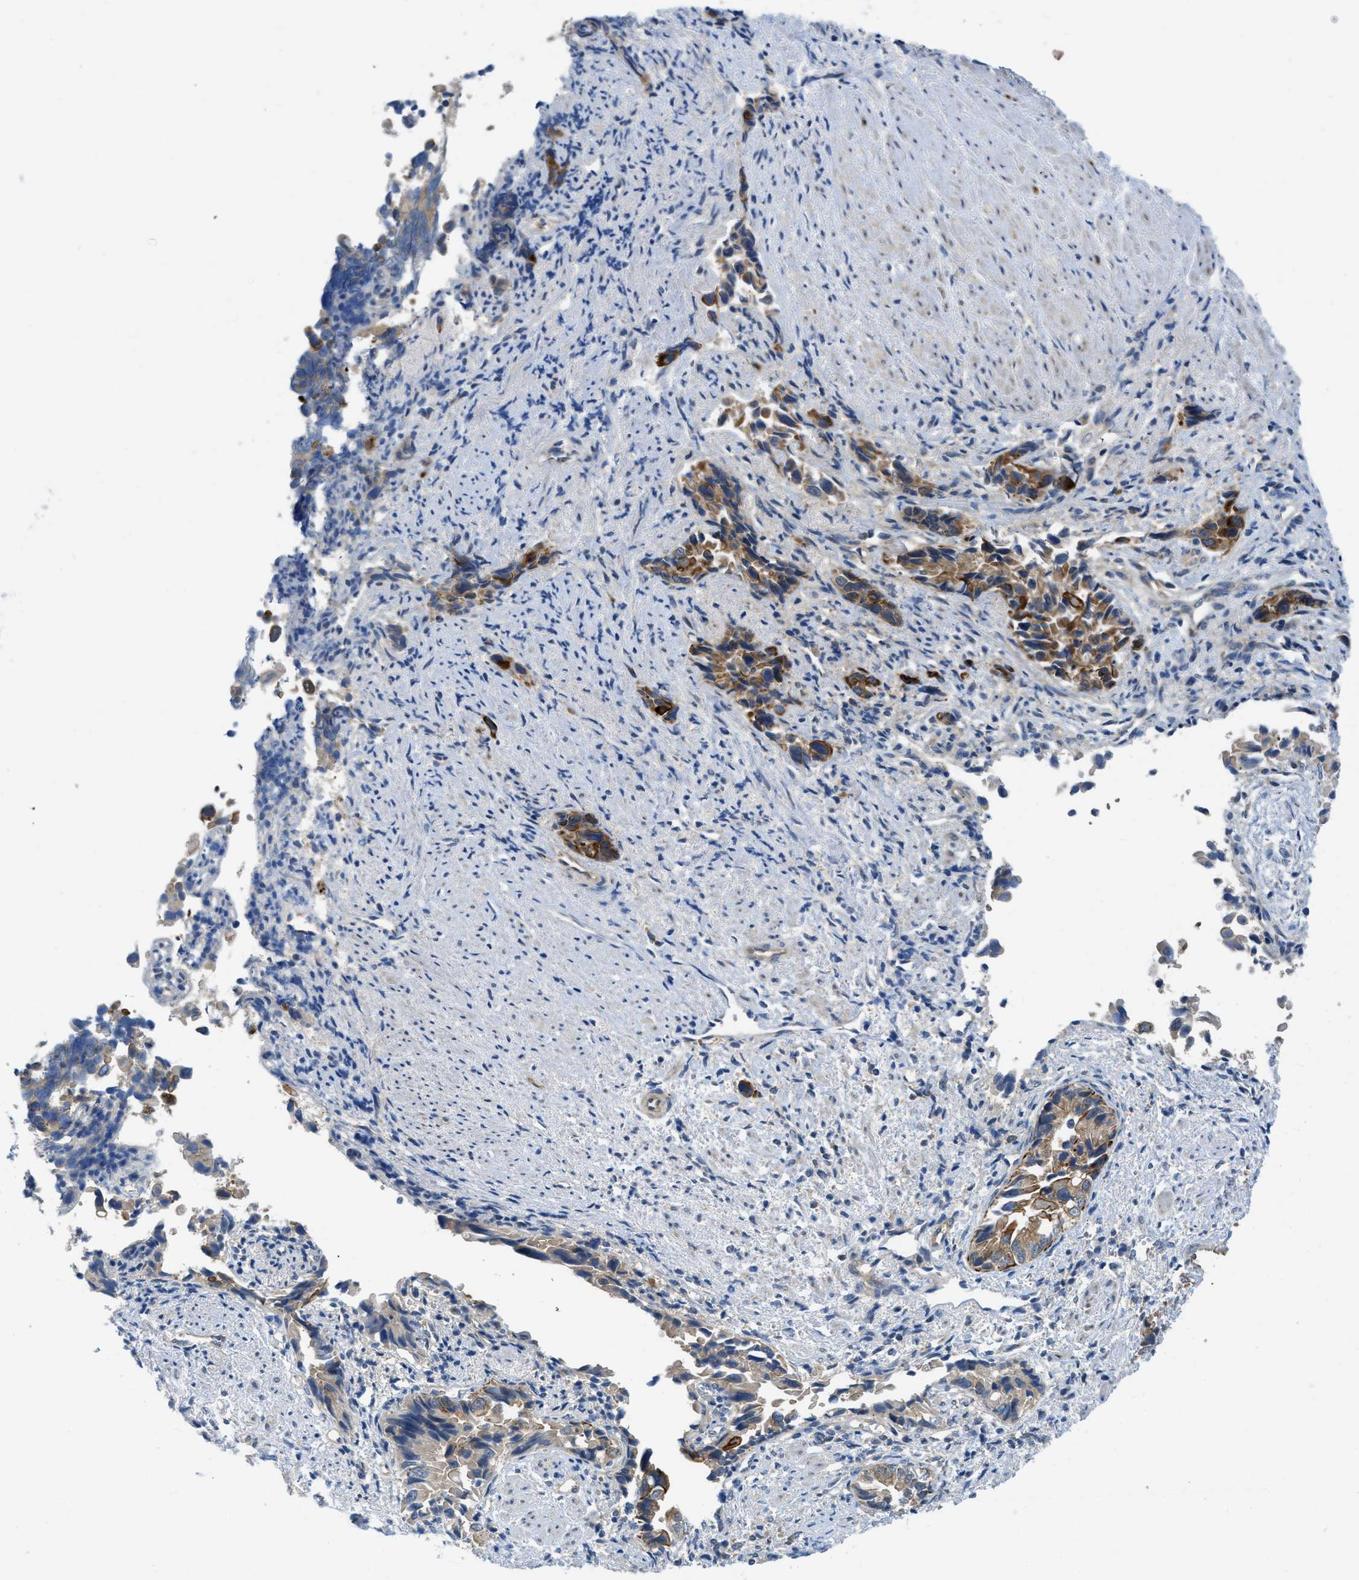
{"staining": {"intensity": "moderate", "quantity": ">75%", "location": "cytoplasmic/membranous"}, "tissue": "liver cancer", "cell_type": "Tumor cells", "image_type": "cancer", "snomed": [{"axis": "morphology", "description": "Cholangiocarcinoma"}, {"axis": "topography", "description": "Liver"}], "caption": "Immunohistochemical staining of human cholangiocarcinoma (liver) exhibits medium levels of moderate cytoplasmic/membranous staining in approximately >75% of tumor cells.", "gene": "RIPK2", "patient": {"sex": "female", "age": 79}}